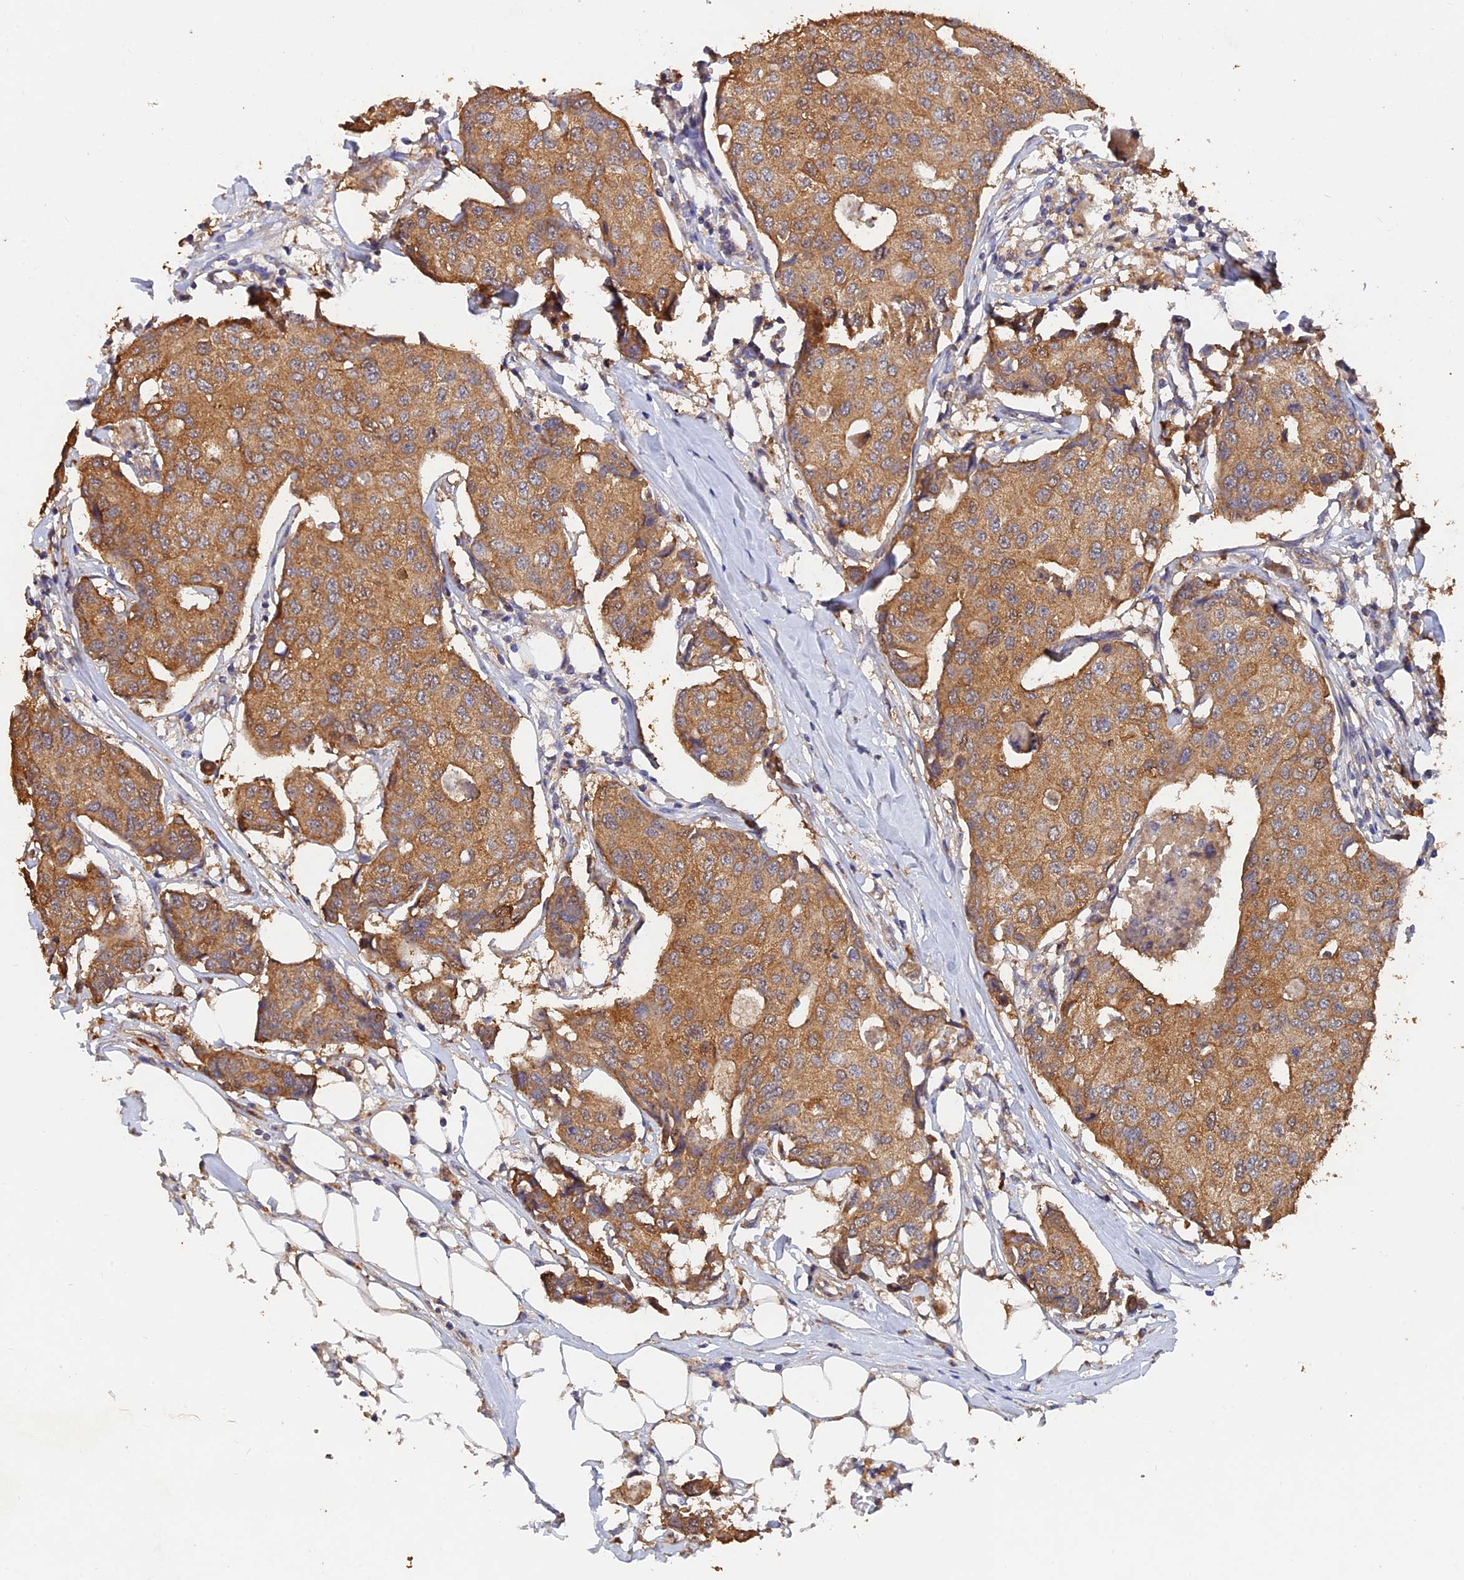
{"staining": {"intensity": "moderate", "quantity": ">75%", "location": "cytoplasmic/membranous"}, "tissue": "breast cancer", "cell_type": "Tumor cells", "image_type": "cancer", "snomed": [{"axis": "morphology", "description": "Duct carcinoma"}, {"axis": "topography", "description": "Breast"}], "caption": "This photomicrograph reveals breast intraductal carcinoma stained with immunohistochemistry to label a protein in brown. The cytoplasmic/membranous of tumor cells show moderate positivity for the protein. Nuclei are counter-stained blue.", "gene": "SLC38A11", "patient": {"sex": "female", "age": 80}}